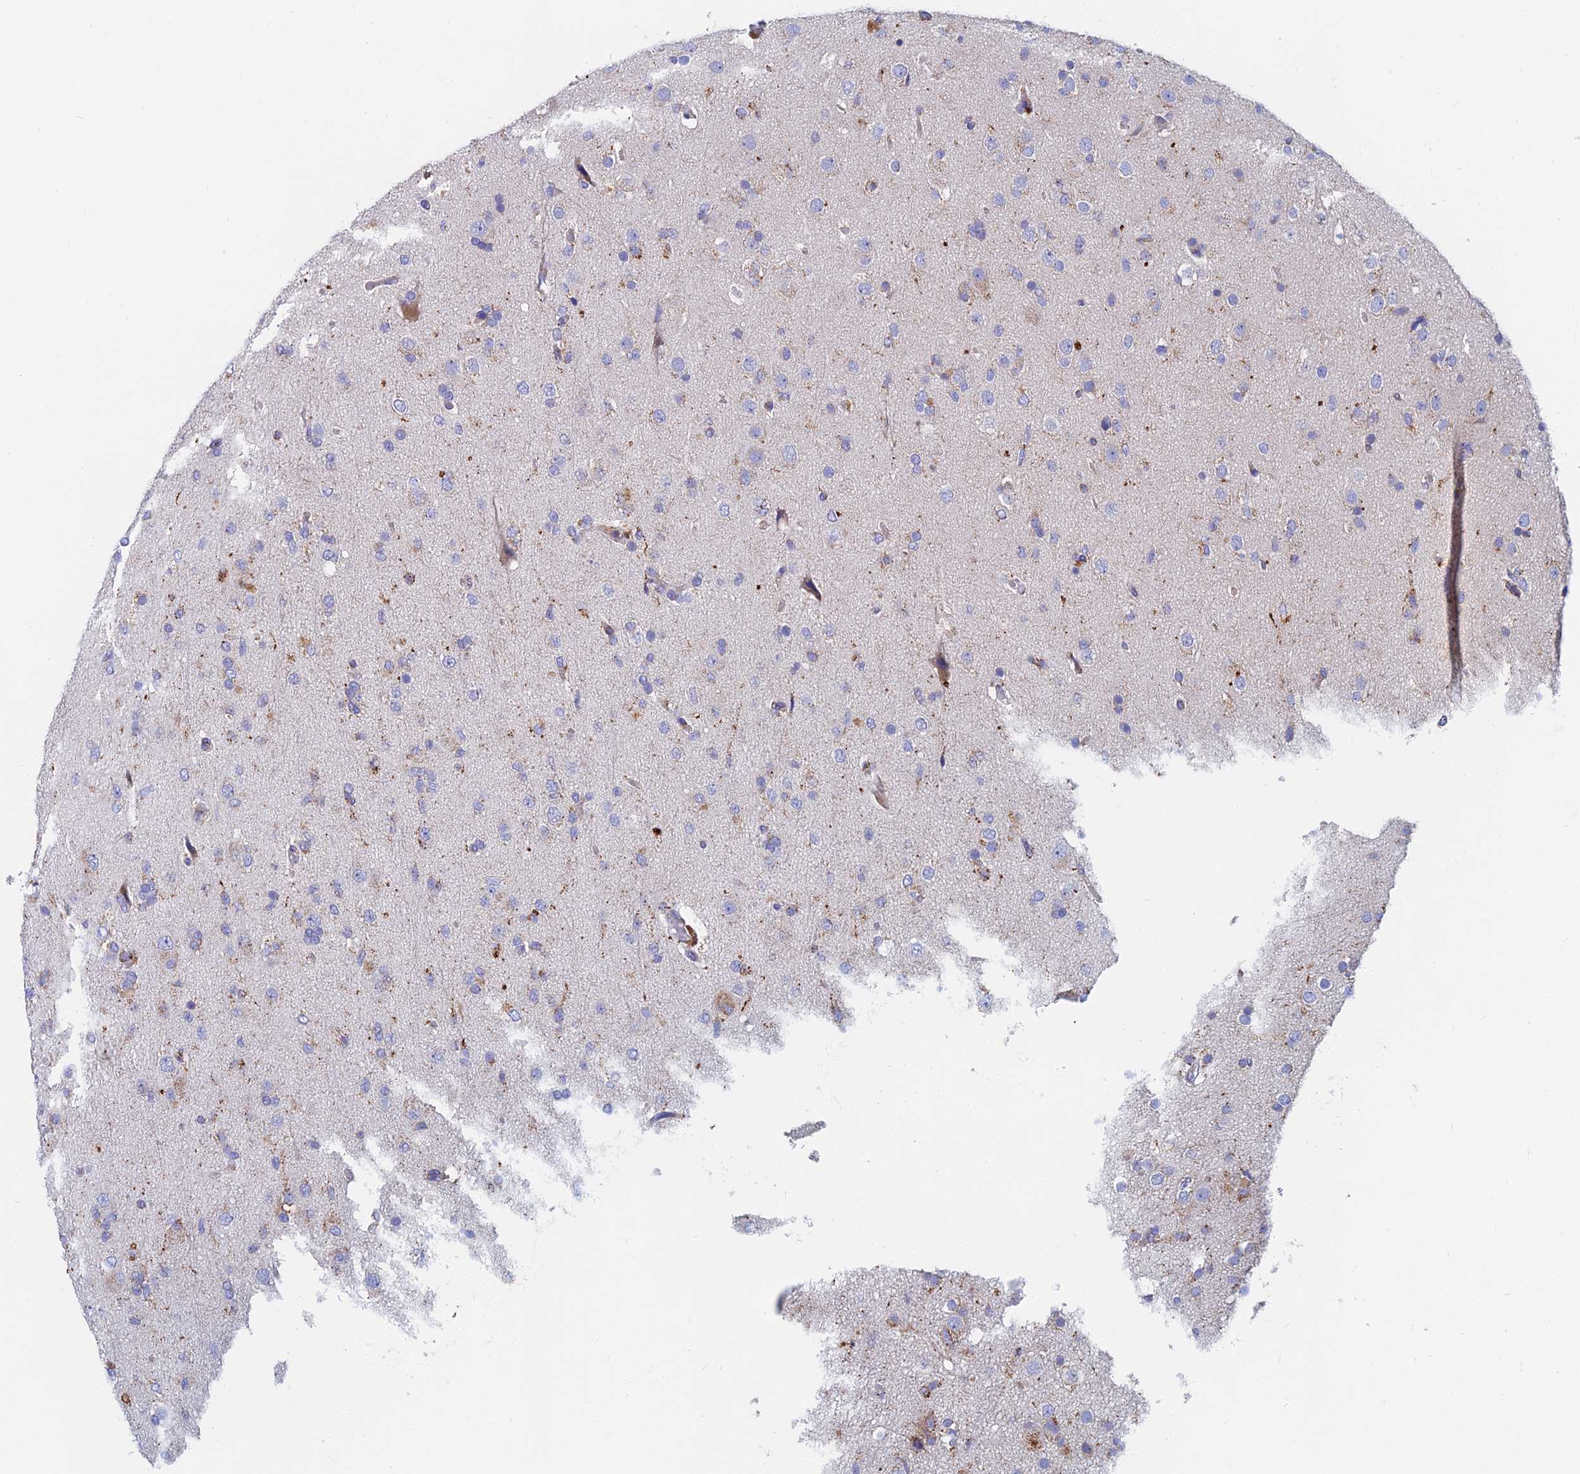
{"staining": {"intensity": "moderate", "quantity": "25%-75%", "location": "cytoplasmic/membranous"}, "tissue": "glioma", "cell_type": "Tumor cells", "image_type": "cancer", "snomed": [{"axis": "morphology", "description": "Glioma, malignant, Low grade"}, {"axis": "topography", "description": "Brain"}], "caption": "Immunohistochemical staining of human glioma shows medium levels of moderate cytoplasmic/membranous positivity in about 25%-75% of tumor cells. Immunohistochemistry (ihc) stains the protein in brown and the nuclei are stained blue.", "gene": "SPNS1", "patient": {"sex": "male", "age": 65}}